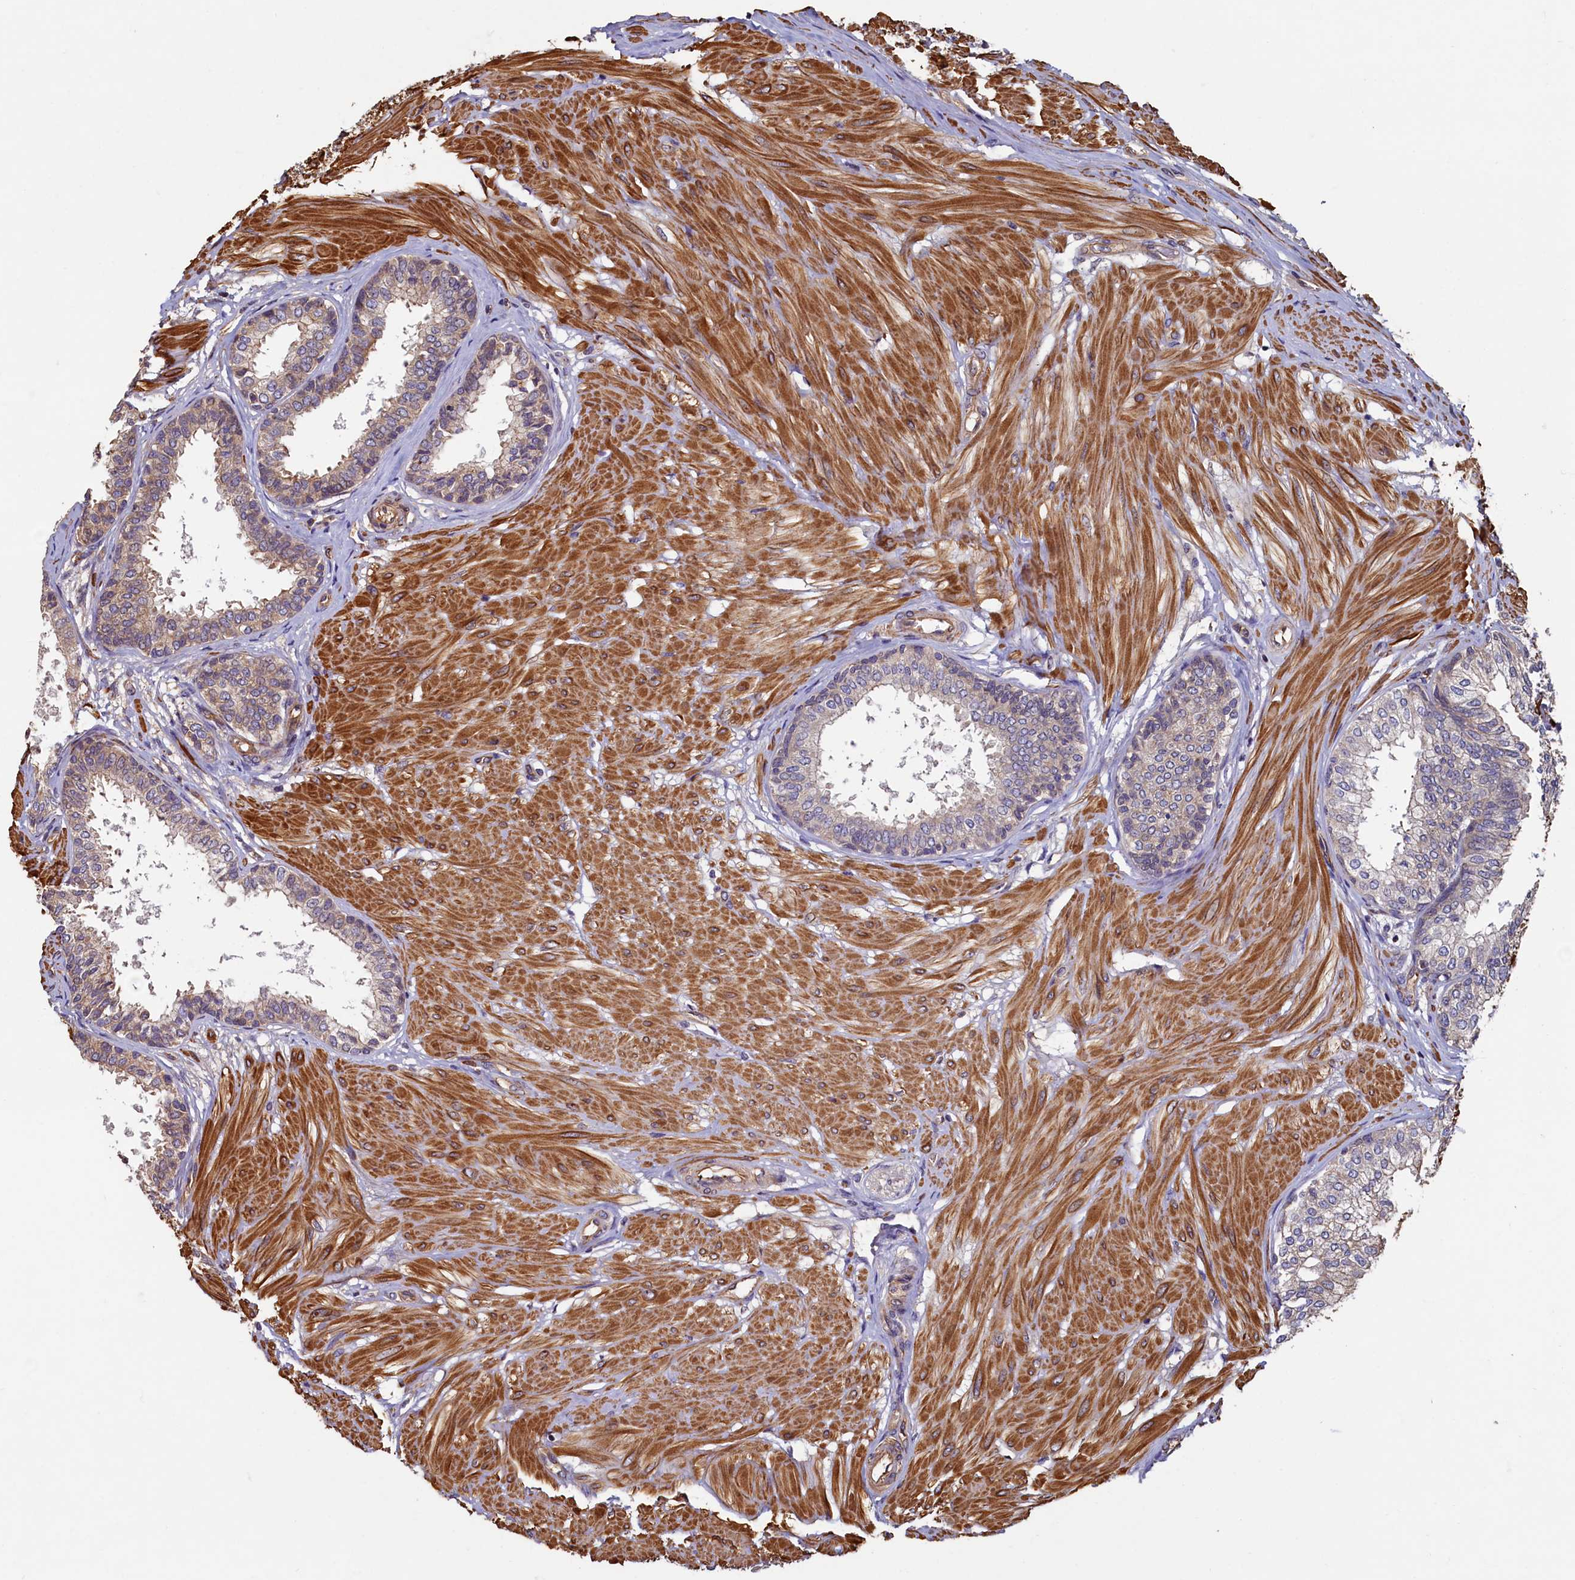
{"staining": {"intensity": "moderate", "quantity": "25%-75%", "location": "cytoplasmic/membranous"}, "tissue": "prostate", "cell_type": "Glandular cells", "image_type": "normal", "snomed": [{"axis": "morphology", "description": "Normal tissue, NOS"}, {"axis": "topography", "description": "Prostate"}], "caption": "Immunohistochemistry micrograph of normal prostate stained for a protein (brown), which displays medium levels of moderate cytoplasmic/membranous staining in approximately 25%-75% of glandular cells.", "gene": "CCDC102B", "patient": {"sex": "male", "age": 48}}